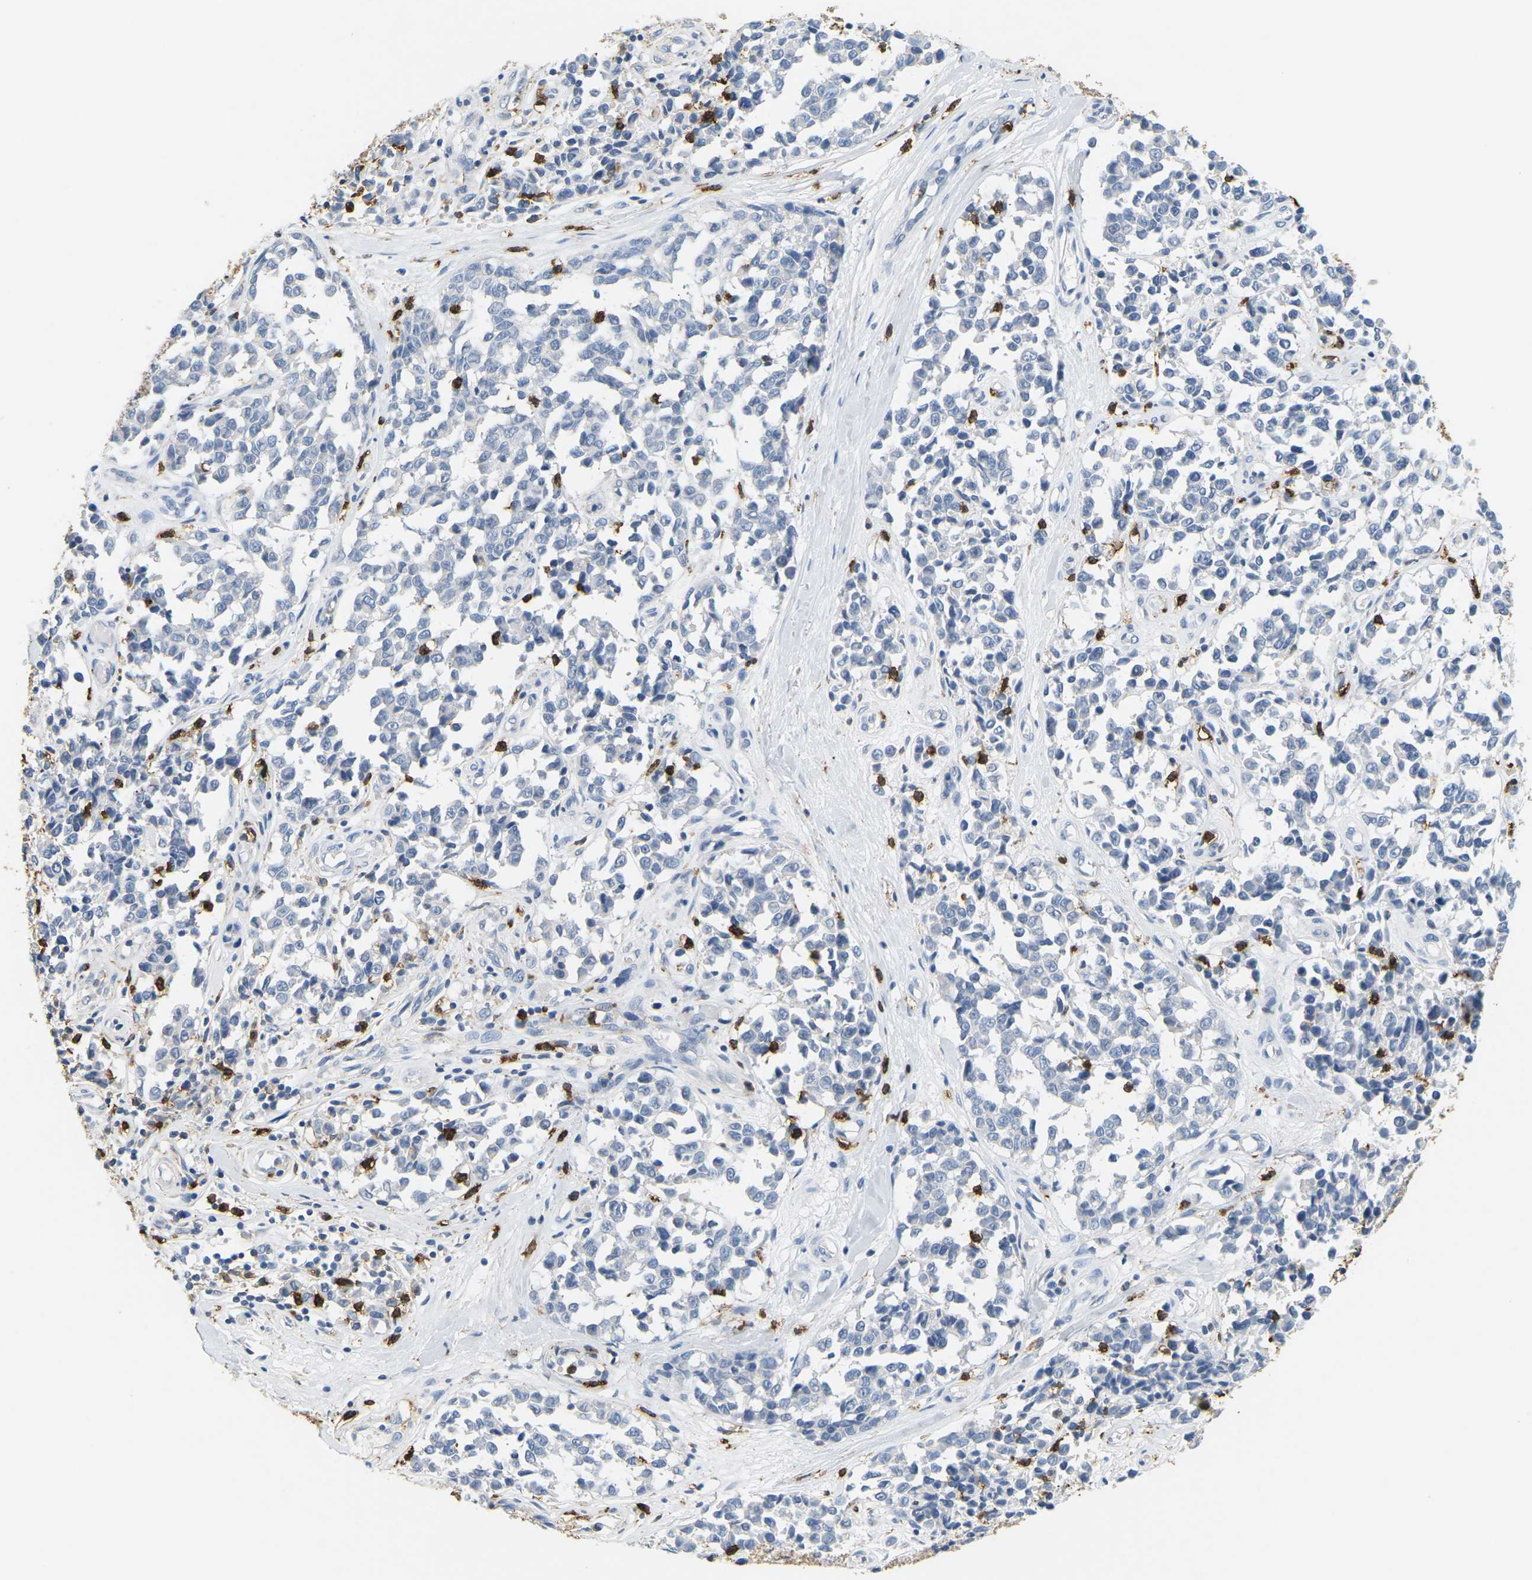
{"staining": {"intensity": "negative", "quantity": "none", "location": "none"}, "tissue": "melanoma", "cell_type": "Tumor cells", "image_type": "cancer", "snomed": [{"axis": "morphology", "description": "Malignant melanoma, NOS"}, {"axis": "topography", "description": "Skin"}], "caption": "Tumor cells show no significant staining in melanoma.", "gene": "ADM", "patient": {"sex": "female", "age": 64}}